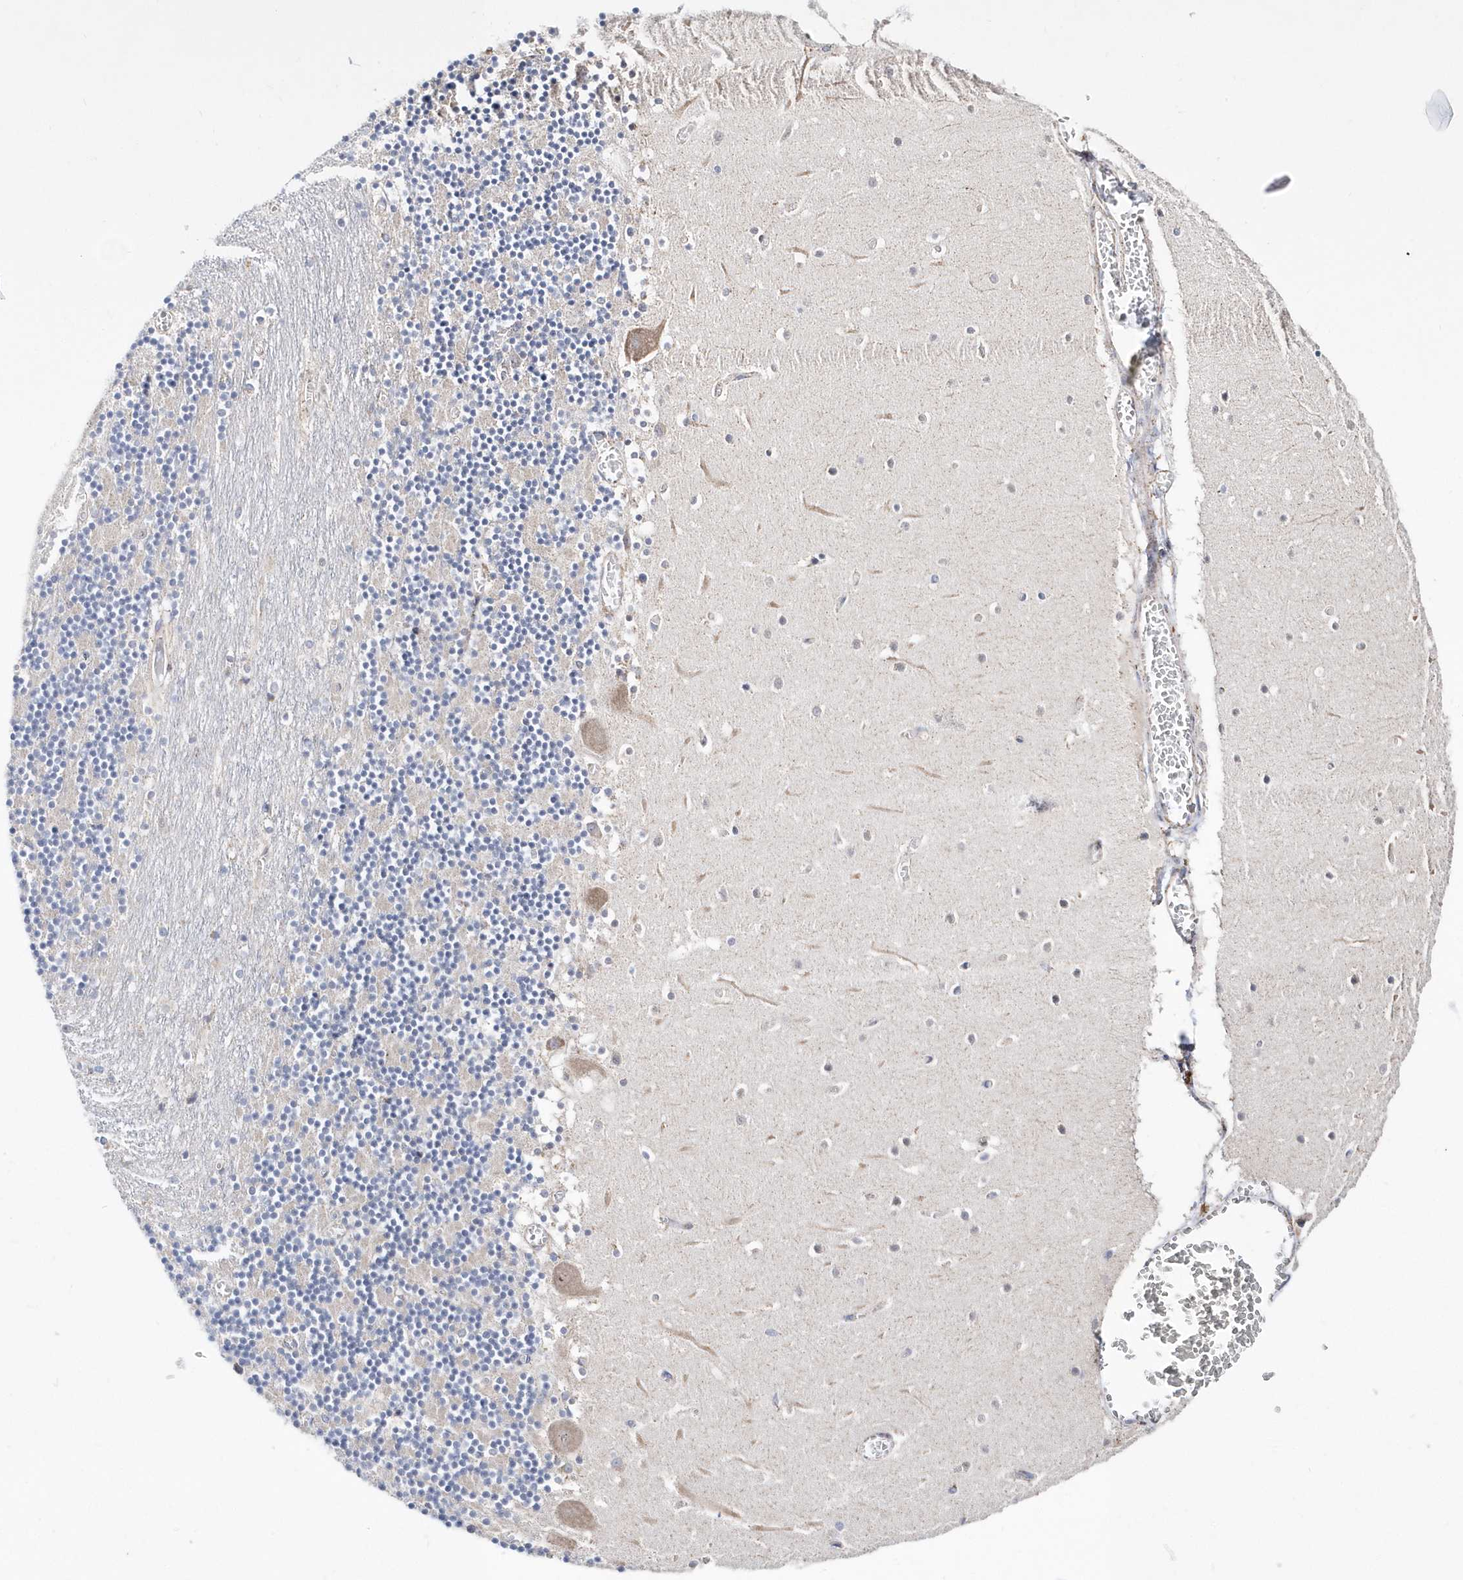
{"staining": {"intensity": "negative", "quantity": "none", "location": "none"}, "tissue": "cerebellum", "cell_type": "Cells in granular layer", "image_type": "normal", "snomed": [{"axis": "morphology", "description": "Normal tissue, NOS"}, {"axis": "topography", "description": "Cerebellum"}], "caption": "The immunohistochemistry (IHC) photomicrograph has no significant expression in cells in granular layer of cerebellum. (Brightfield microscopy of DAB IHC at high magnification).", "gene": "SPATA5", "patient": {"sex": "female", "age": 28}}